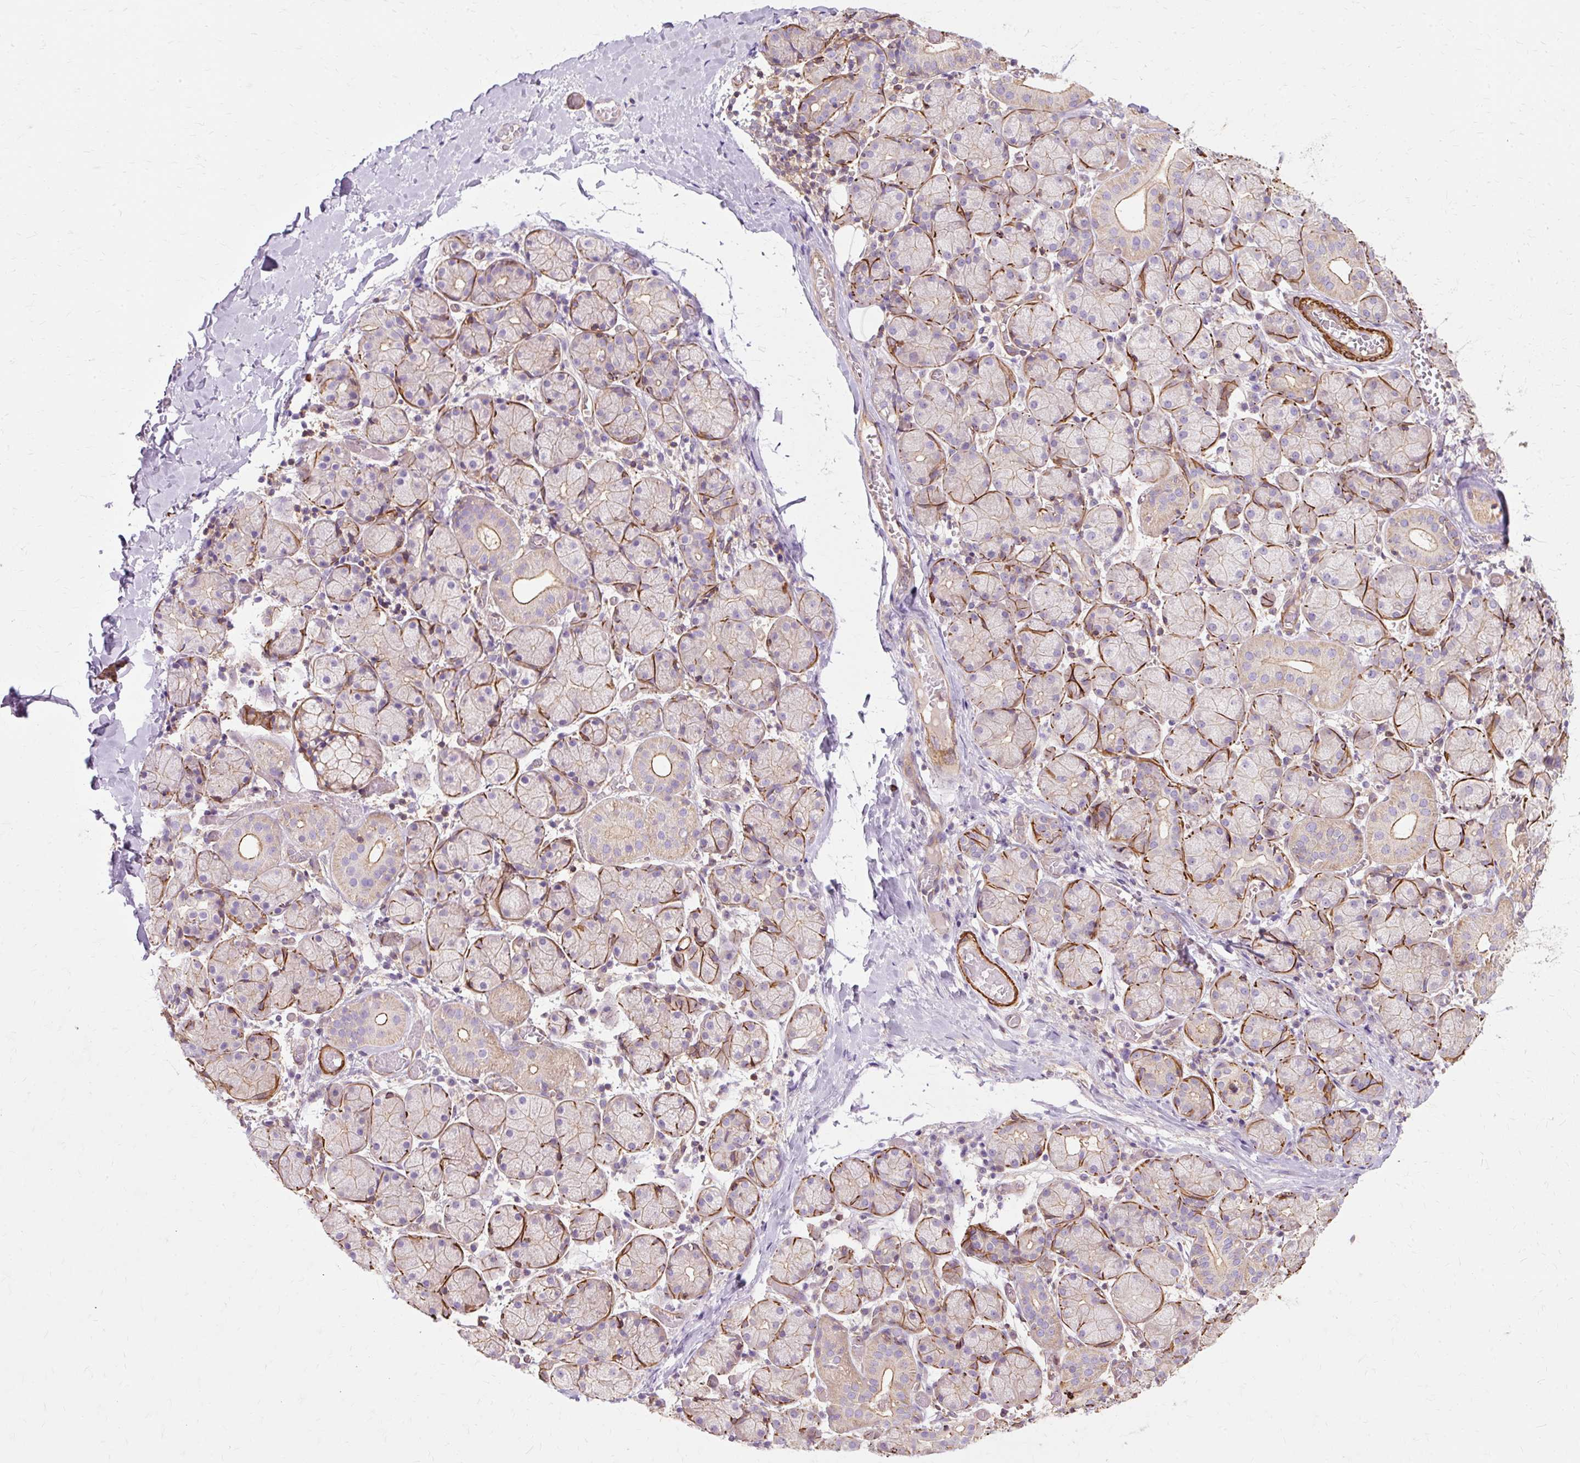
{"staining": {"intensity": "moderate", "quantity": "<25%", "location": "cytoplasmic/membranous"}, "tissue": "salivary gland", "cell_type": "Glandular cells", "image_type": "normal", "snomed": [{"axis": "morphology", "description": "Normal tissue, NOS"}, {"axis": "topography", "description": "Salivary gland"}], "caption": "An immunohistochemistry (IHC) micrograph of unremarkable tissue is shown. Protein staining in brown shows moderate cytoplasmic/membranous positivity in salivary gland within glandular cells.", "gene": "TBC1D2B", "patient": {"sex": "female", "age": 24}}